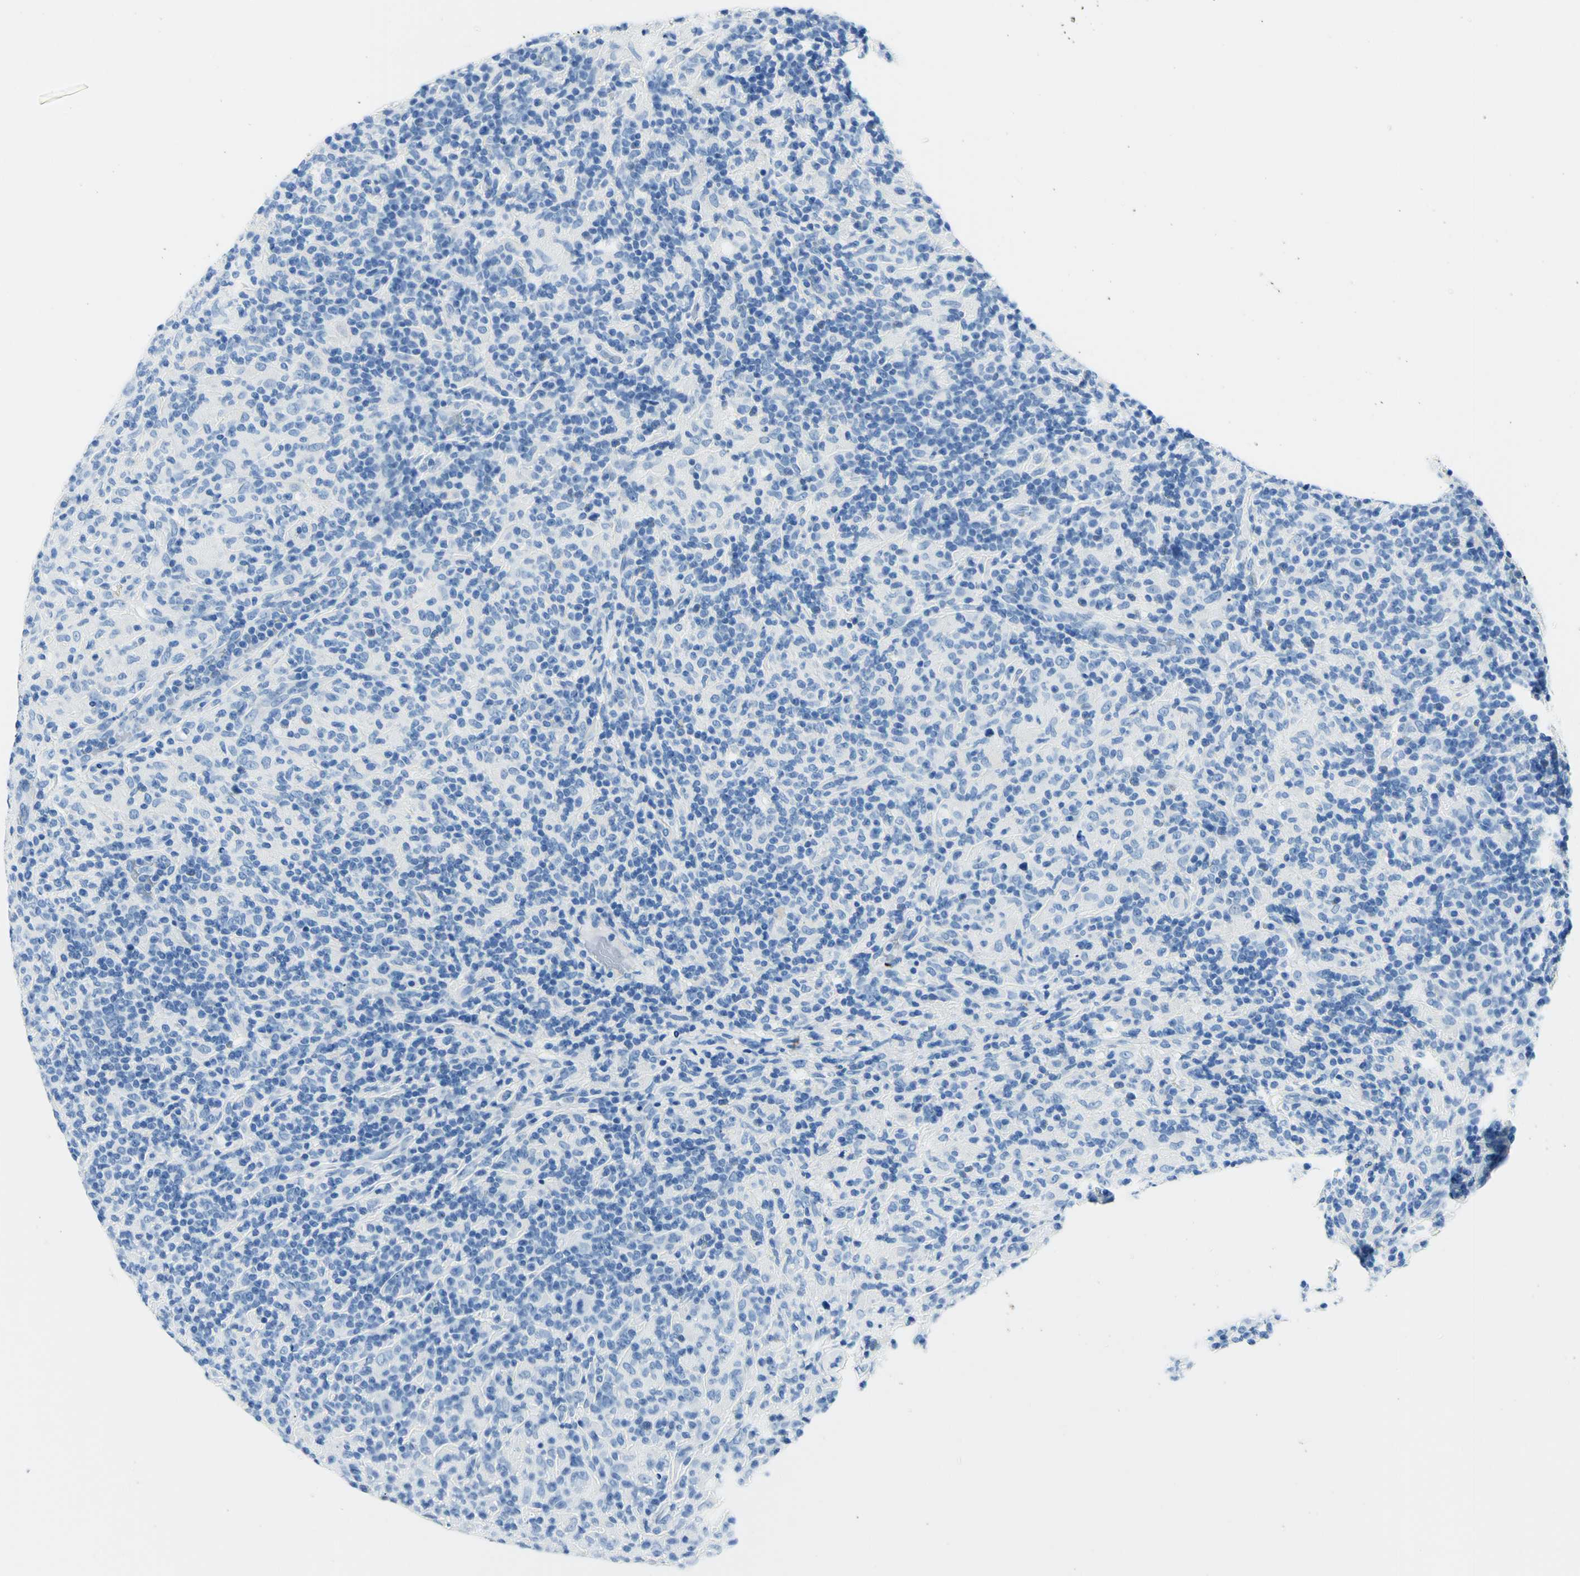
{"staining": {"intensity": "negative", "quantity": "none", "location": "none"}, "tissue": "lymphoma", "cell_type": "Tumor cells", "image_type": "cancer", "snomed": [{"axis": "morphology", "description": "Hodgkin's disease, NOS"}, {"axis": "topography", "description": "Lymph node"}], "caption": "High power microscopy histopathology image of an immunohistochemistry (IHC) micrograph of Hodgkin's disease, revealing no significant expression in tumor cells.", "gene": "MYH2", "patient": {"sex": "male", "age": 70}}